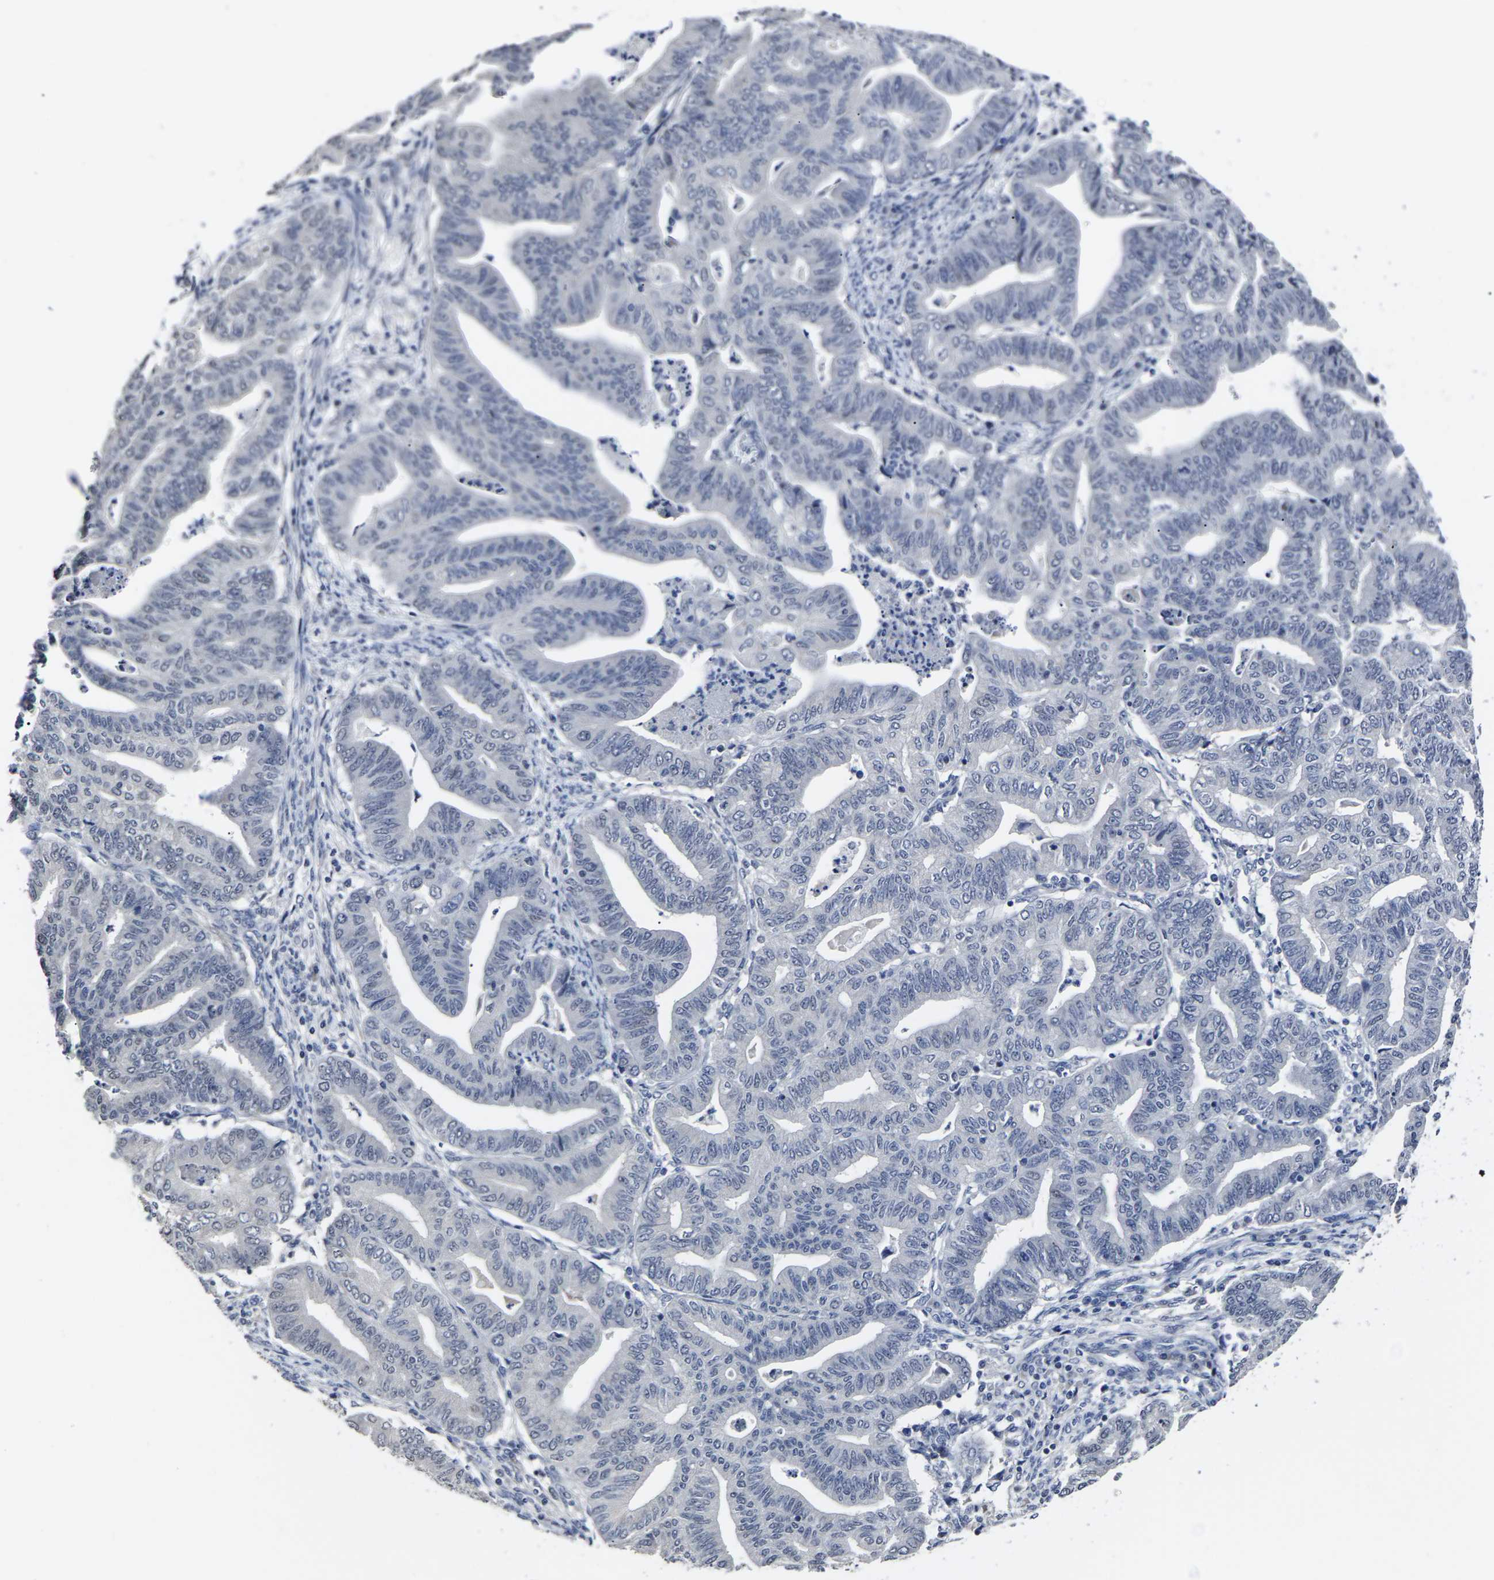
{"staining": {"intensity": "negative", "quantity": "none", "location": "none"}, "tissue": "endometrial cancer", "cell_type": "Tumor cells", "image_type": "cancer", "snomed": [{"axis": "morphology", "description": "Adenocarcinoma, NOS"}, {"axis": "topography", "description": "Endometrium"}], "caption": "Protein analysis of endometrial cancer shows no significant staining in tumor cells.", "gene": "MSANTD4", "patient": {"sex": "female", "age": 79}}